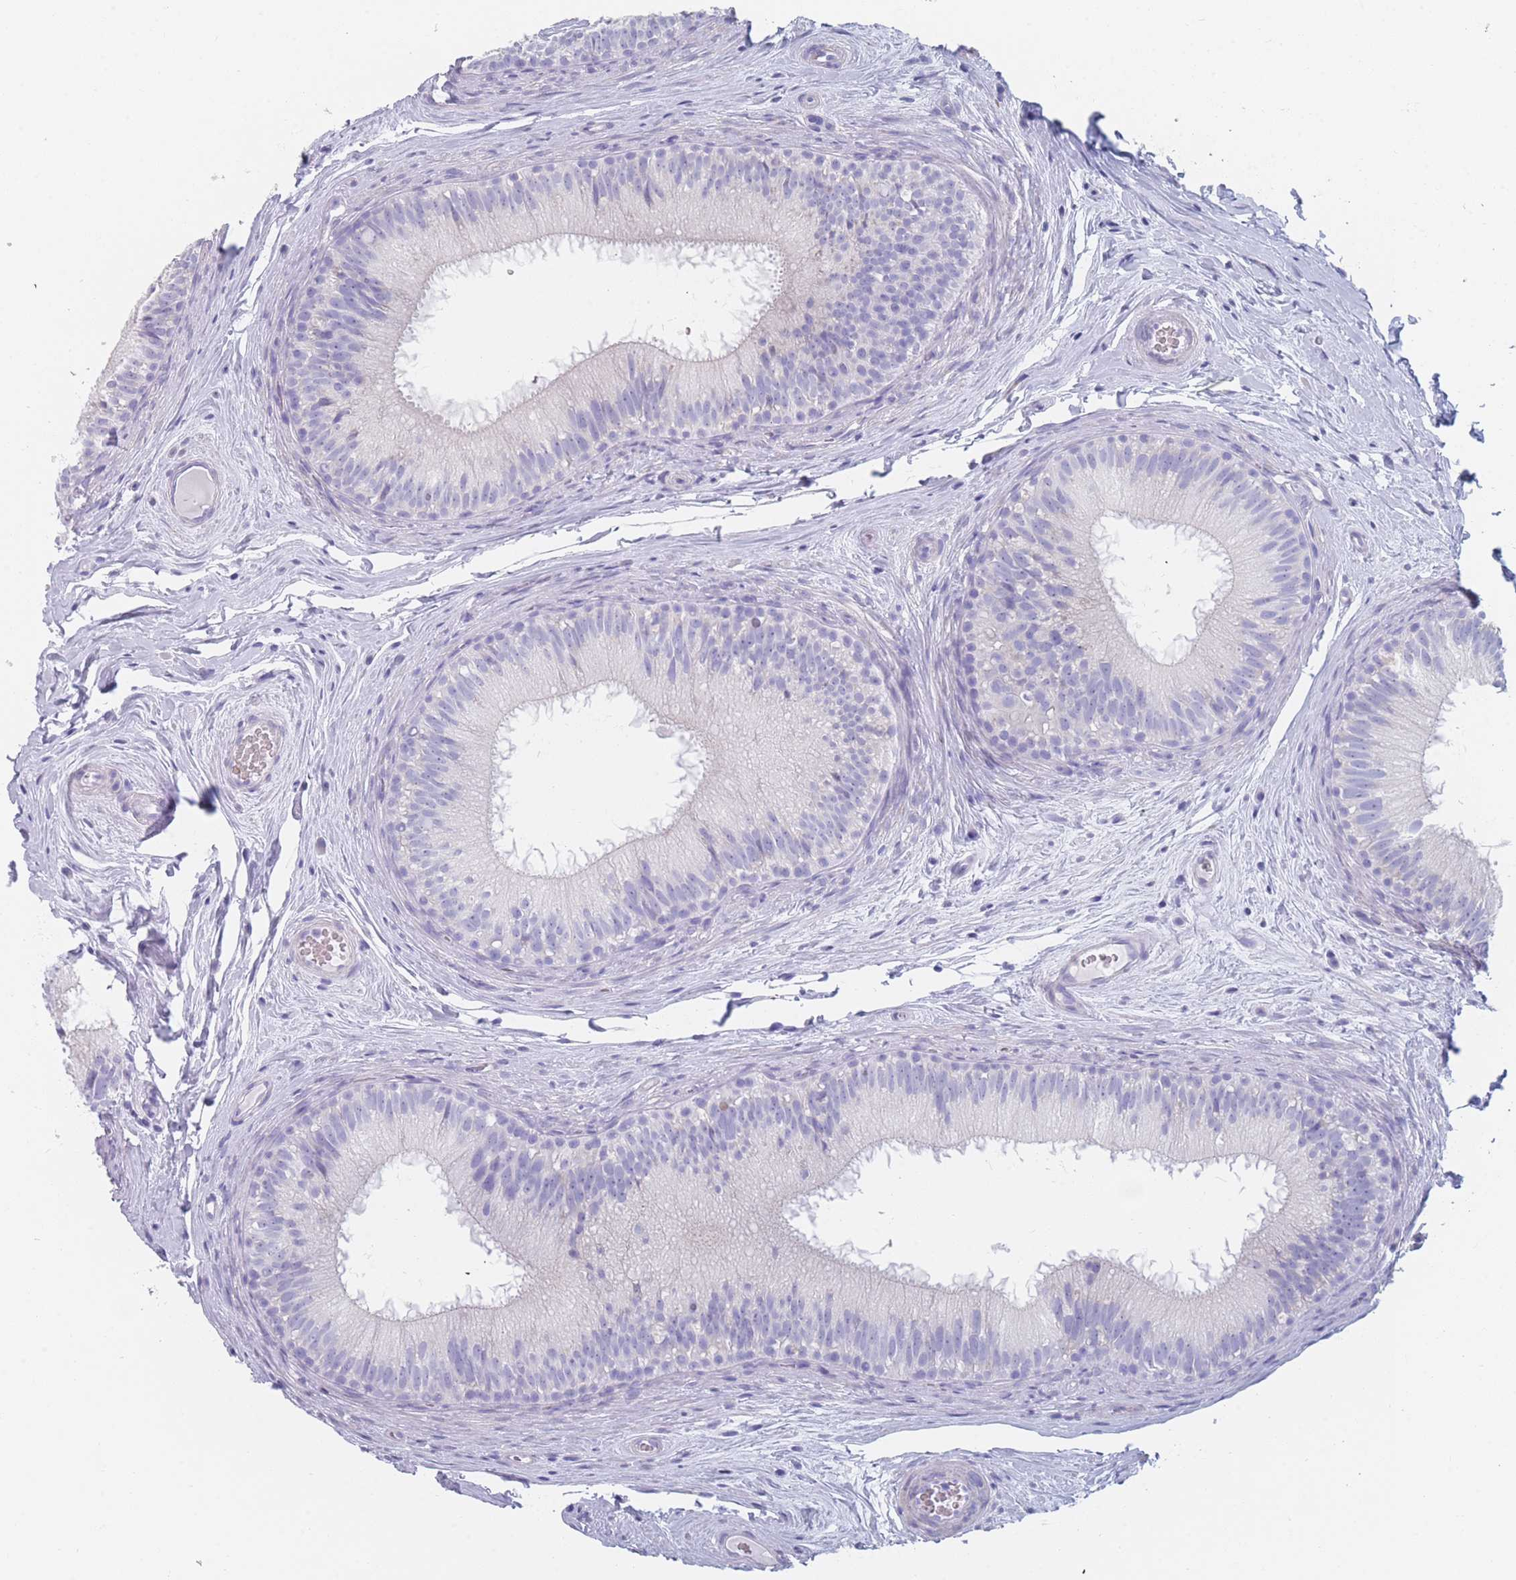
{"staining": {"intensity": "negative", "quantity": "none", "location": "none"}, "tissue": "epididymis", "cell_type": "Glandular cells", "image_type": "normal", "snomed": [{"axis": "morphology", "description": "Normal tissue, NOS"}, {"axis": "topography", "description": "Epididymis"}], "caption": "The immunohistochemistry photomicrograph has no significant positivity in glandular cells of epididymis. (Stains: DAB IHC with hematoxylin counter stain, Microscopy: brightfield microscopy at high magnification).", "gene": "OR5D16", "patient": {"sex": "male", "age": 34}}